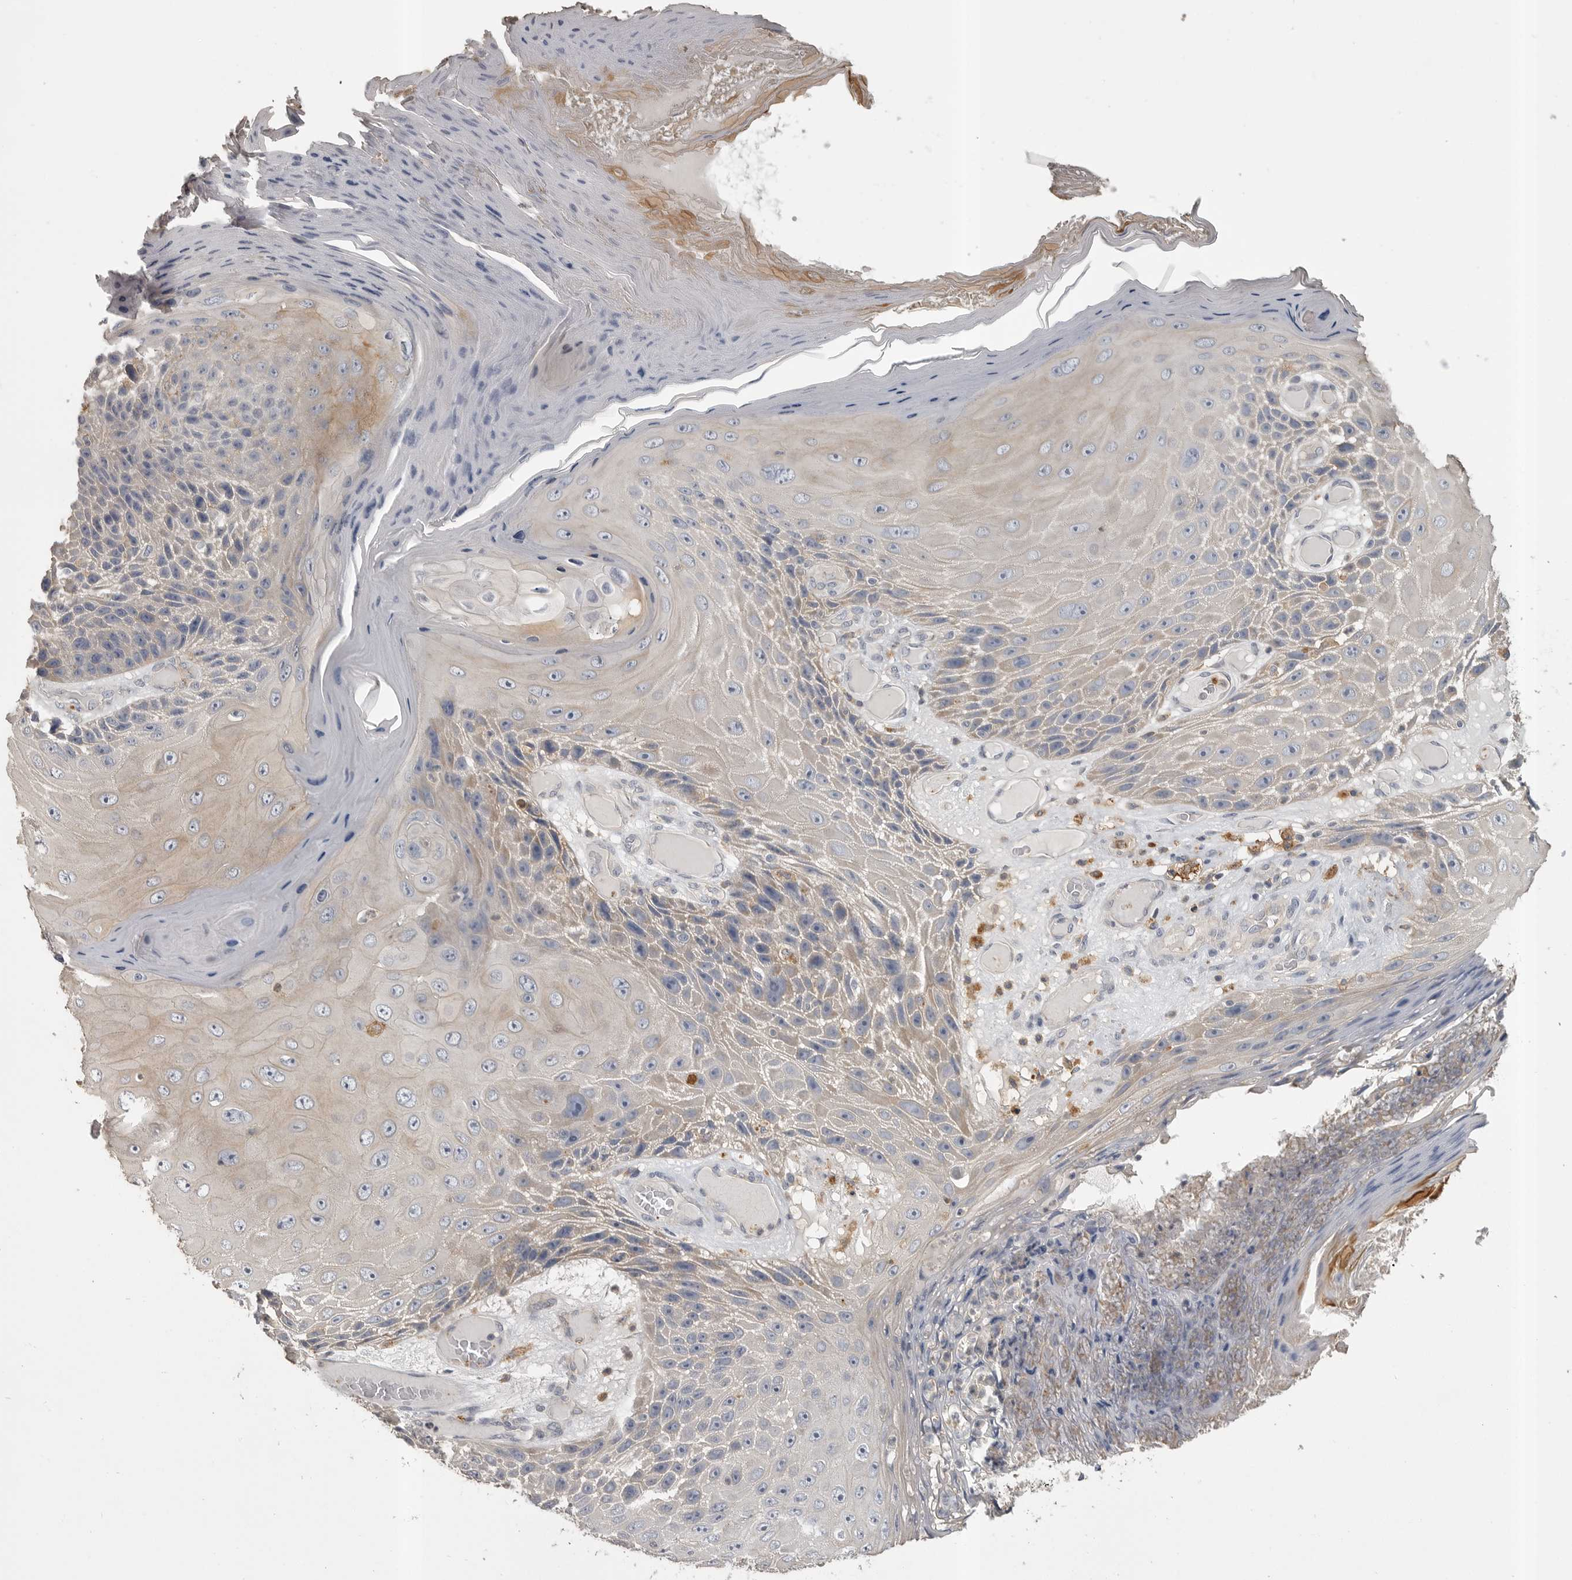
{"staining": {"intensity": "negative", "quantity": "none", "location": "none"}, "tissue": "skin cancer", "cell_type": "Tumor cells", "image_type": "cancer", "snomed": [{"axis": "morphology", "description": "Squamous cell carcinoma, NOS"}, {"axis": "topography", "description": "Skin"}], "caption": "Protein analysis of skin cancer demonstrates no significant positivity in tumor cells.", "gene": "CMTM6", "patient": {"sex": "female", "age": 88}}